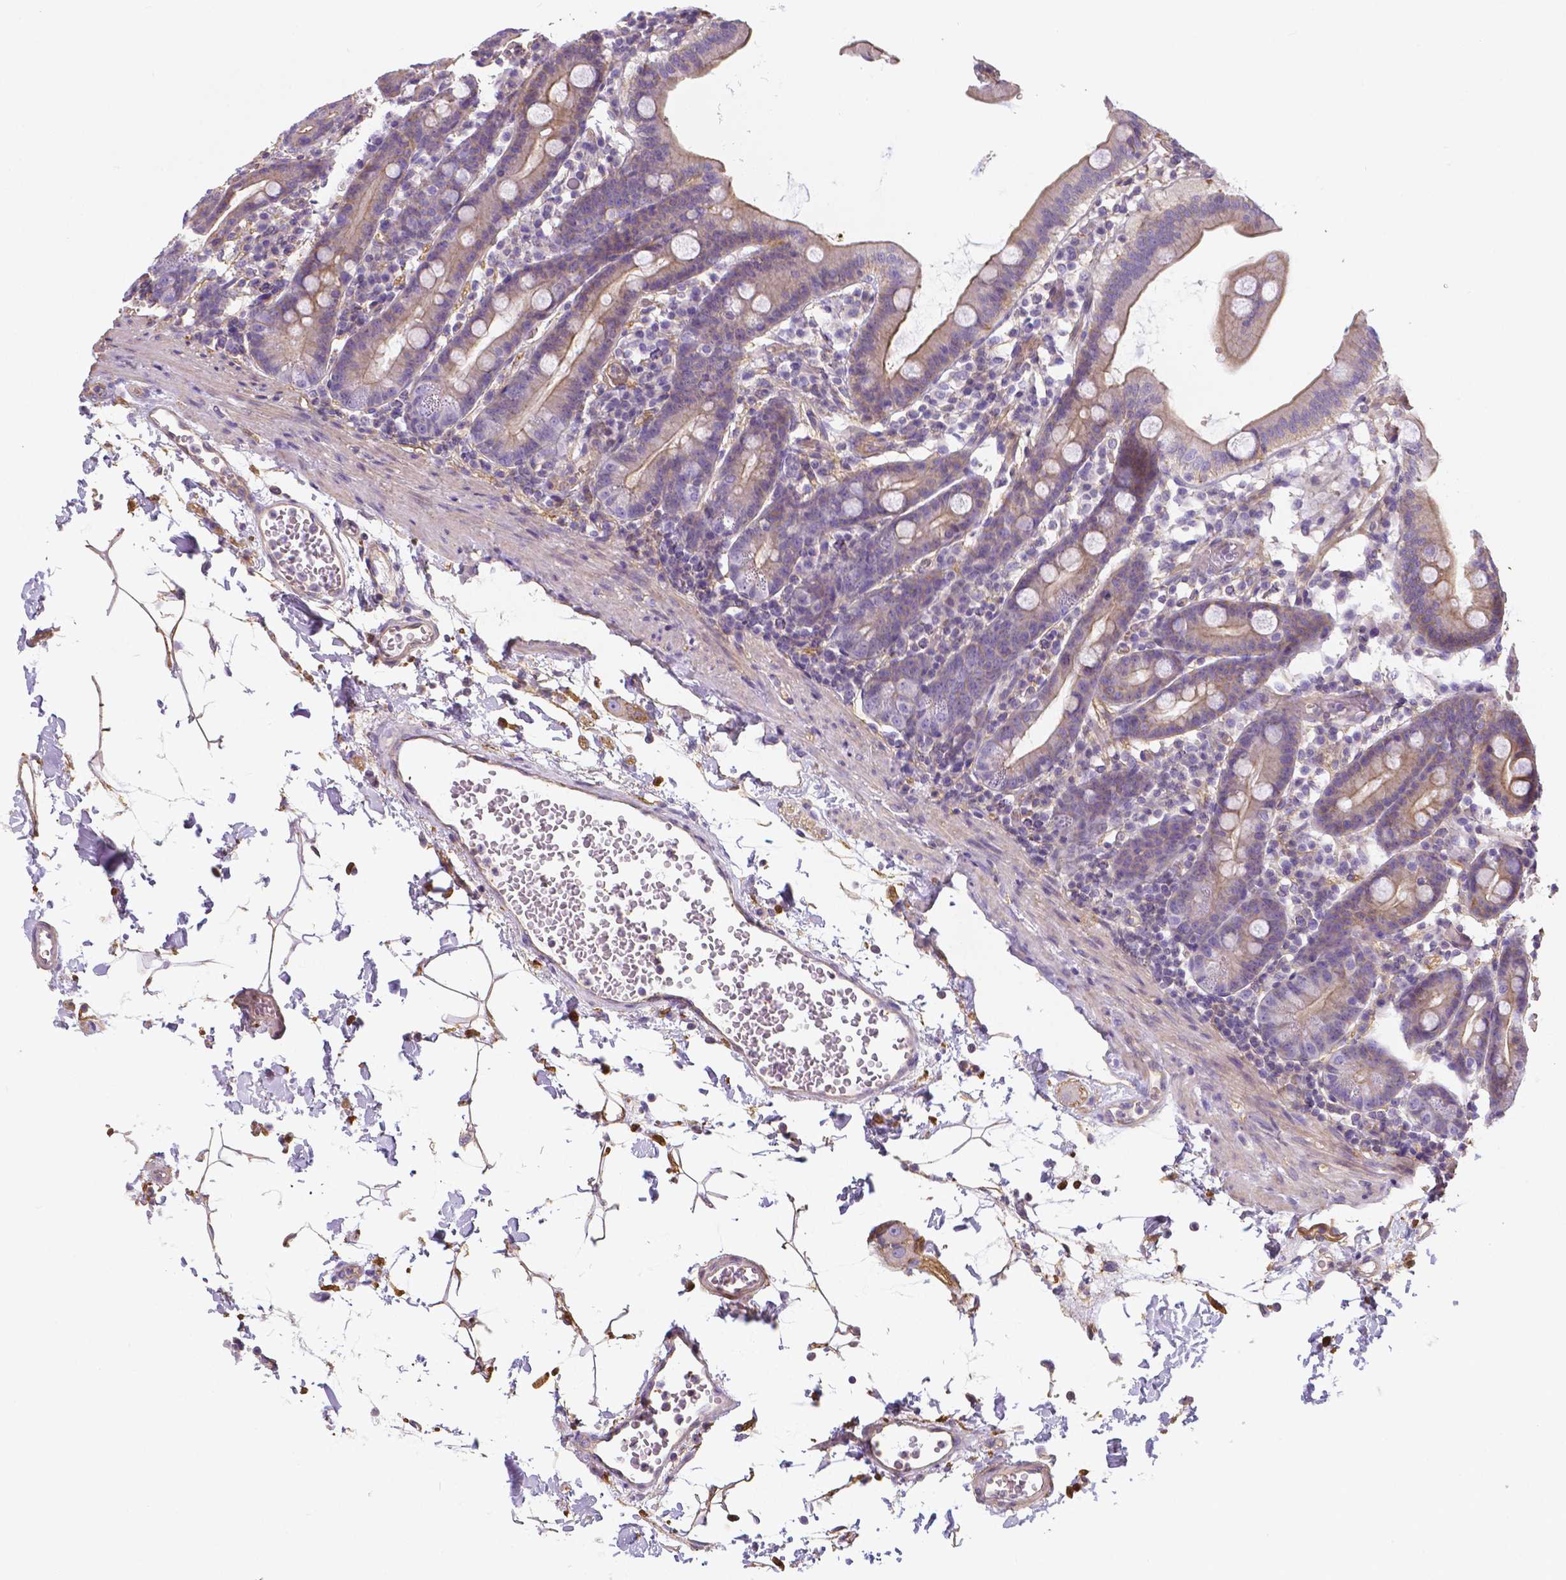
{"staining": {"intensity": "weak", "quantity": "25%-75%", "location": "cytoplasmic/membranous"}, "tissue": "duodenum", "cell_type": "Glandular cells", "image_type": "normal", "snomed": [{"axis": "morphology", "description": "Normal tissue, NOS"}, {"axis": "topography", "description": "Pancreas"}, {"axis": "topography", "description": "Duodenum"}], "caption": "Glandular cells show weak cytoplasmic/membranous staining in about 25%-75% of cells in unremarkable duodenum.", "gene": "CRMP1", "patient": {"sex": "male", "age": 59}}